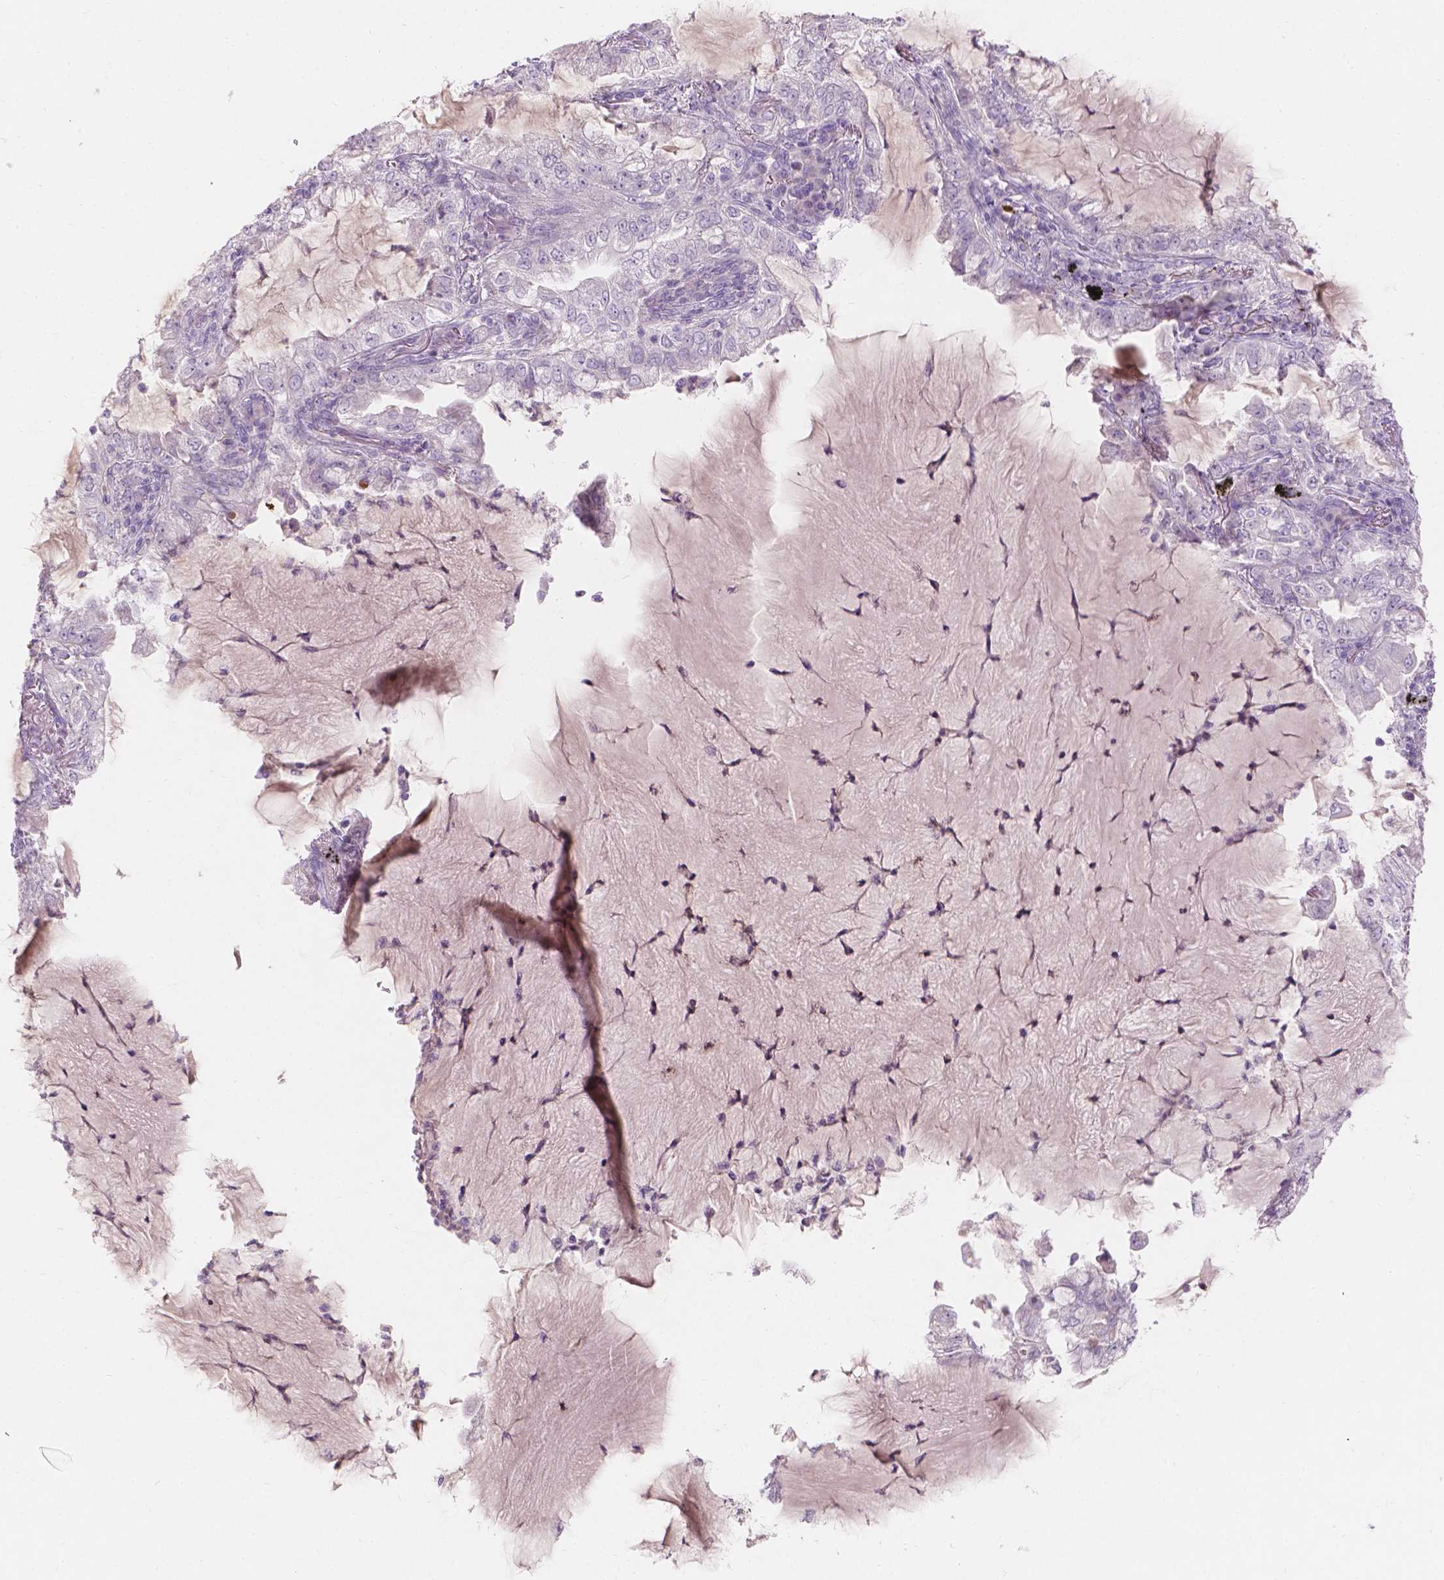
{"staining": {"intensity": "negative", "quantity": "none", "location": "none"}, "tissue": "lung cancer", "cell_type": "Tumor cells", "image_type": "cancer", "snomed": [{"axis": "morphology", "description": "Adenocarcinoma, NOS"}, {"axis": "topography", "description": "Lung"}], "caption": "Histopathology image shows no protein positivity in tumor cells of lung adenocarcinoma tissue. The staining is performed using DAB (3,3'-diaminobenzidine) brown chromogen with nuclei counter-stained in using hematoxylin.", "gene": "DCAF4L1", "patient": {"sex": "female", "age": 73}}